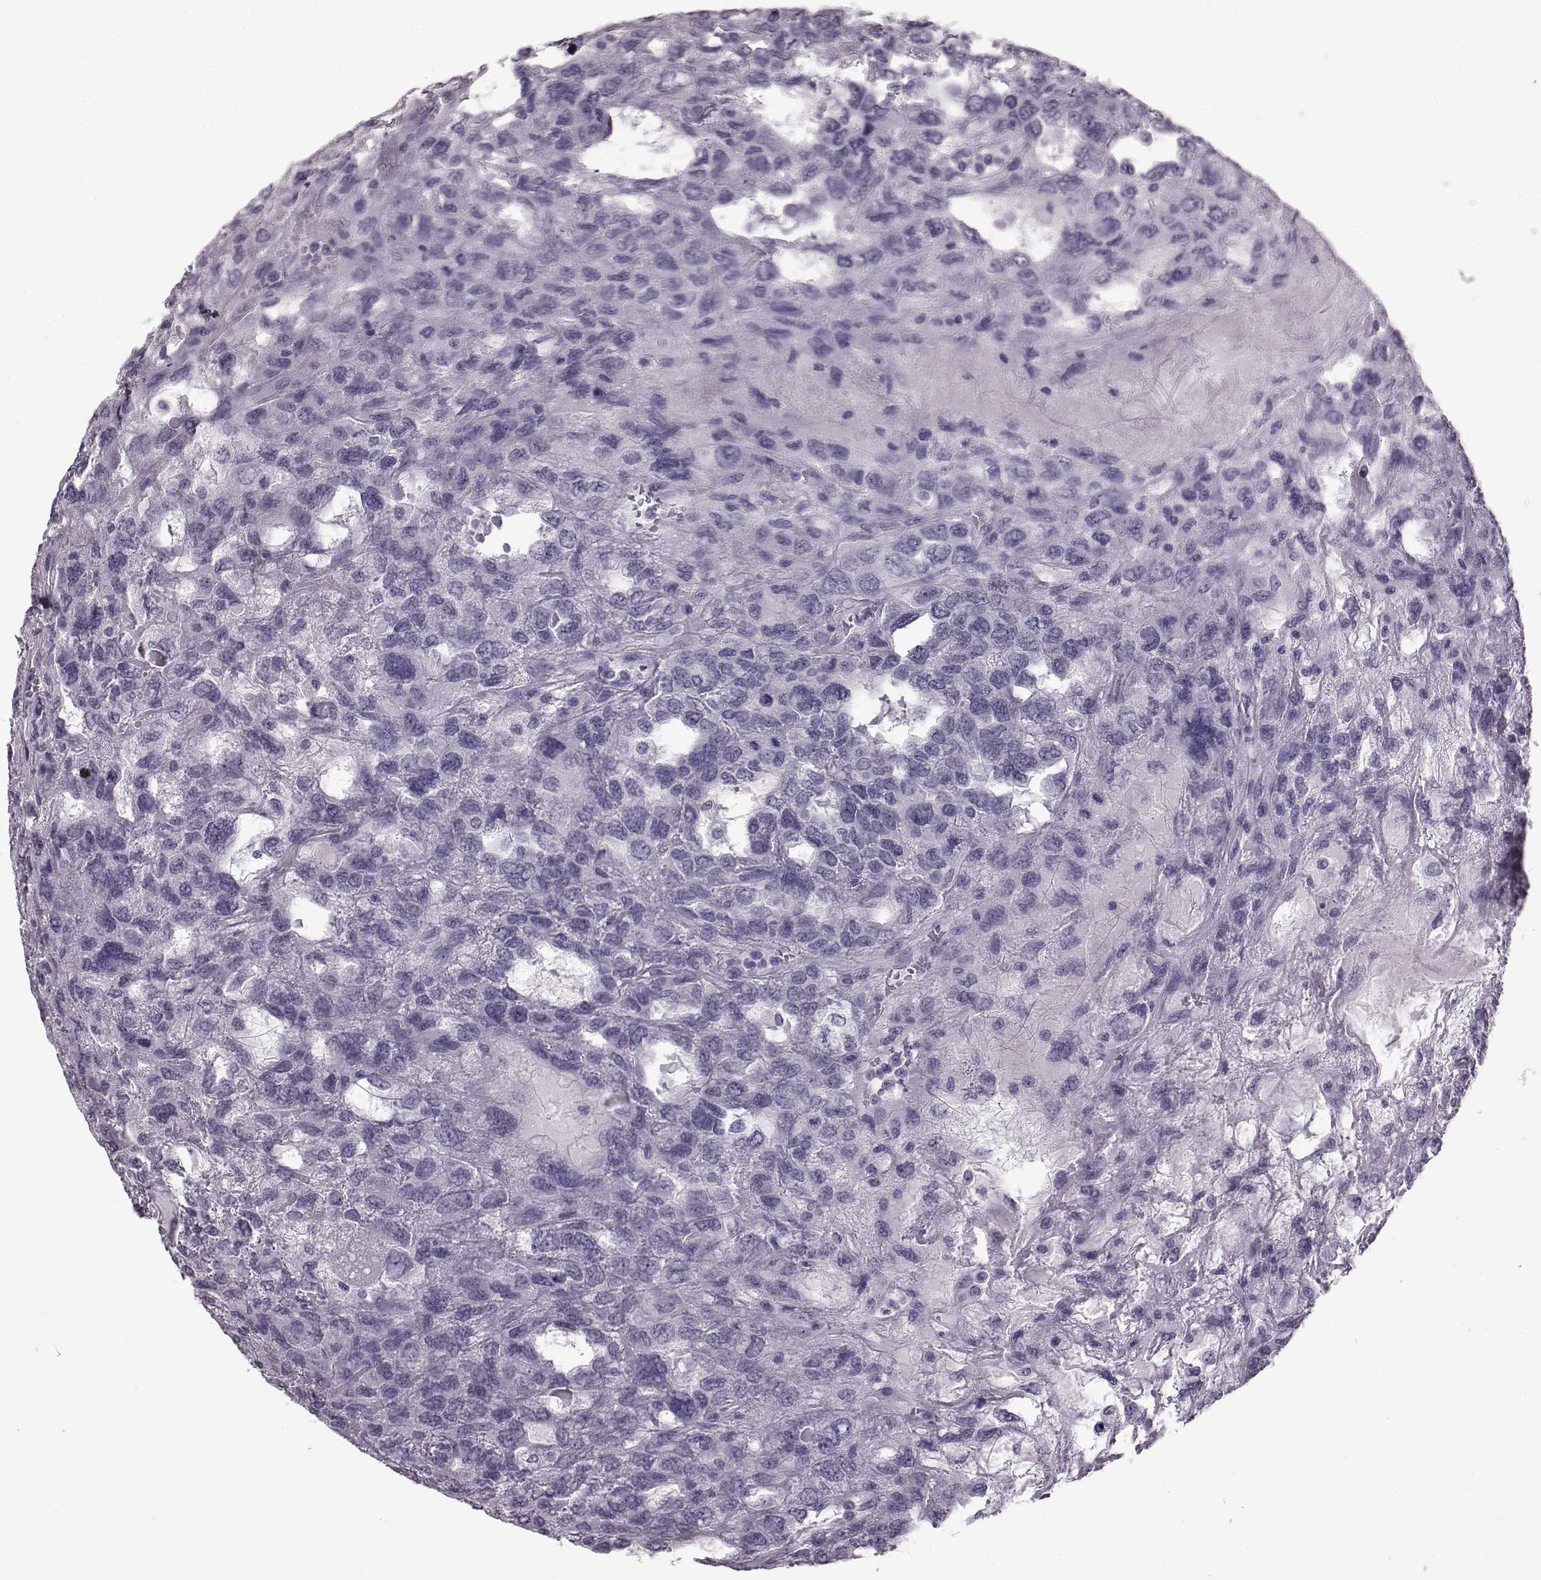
{"staining": {"intensity": "negative", "quantity": "none", "location": "none"}, "tissue": "testis cancer", "cell_type": "Tumor cells", "image_type": "cancer", "snomed": [{"axis": "morphology", "description": "Seminoma, NOS"}, {"axis": "topography", "description": "Testis"}], "caption": "A high-resolution photomicrograph shows immunohistochemistry (IHC) staining of testis seminoma, which reveals no significant expression in tumor cells.", "gene": "AIPL1", "patient": {"sex": "male", "age": 52}}